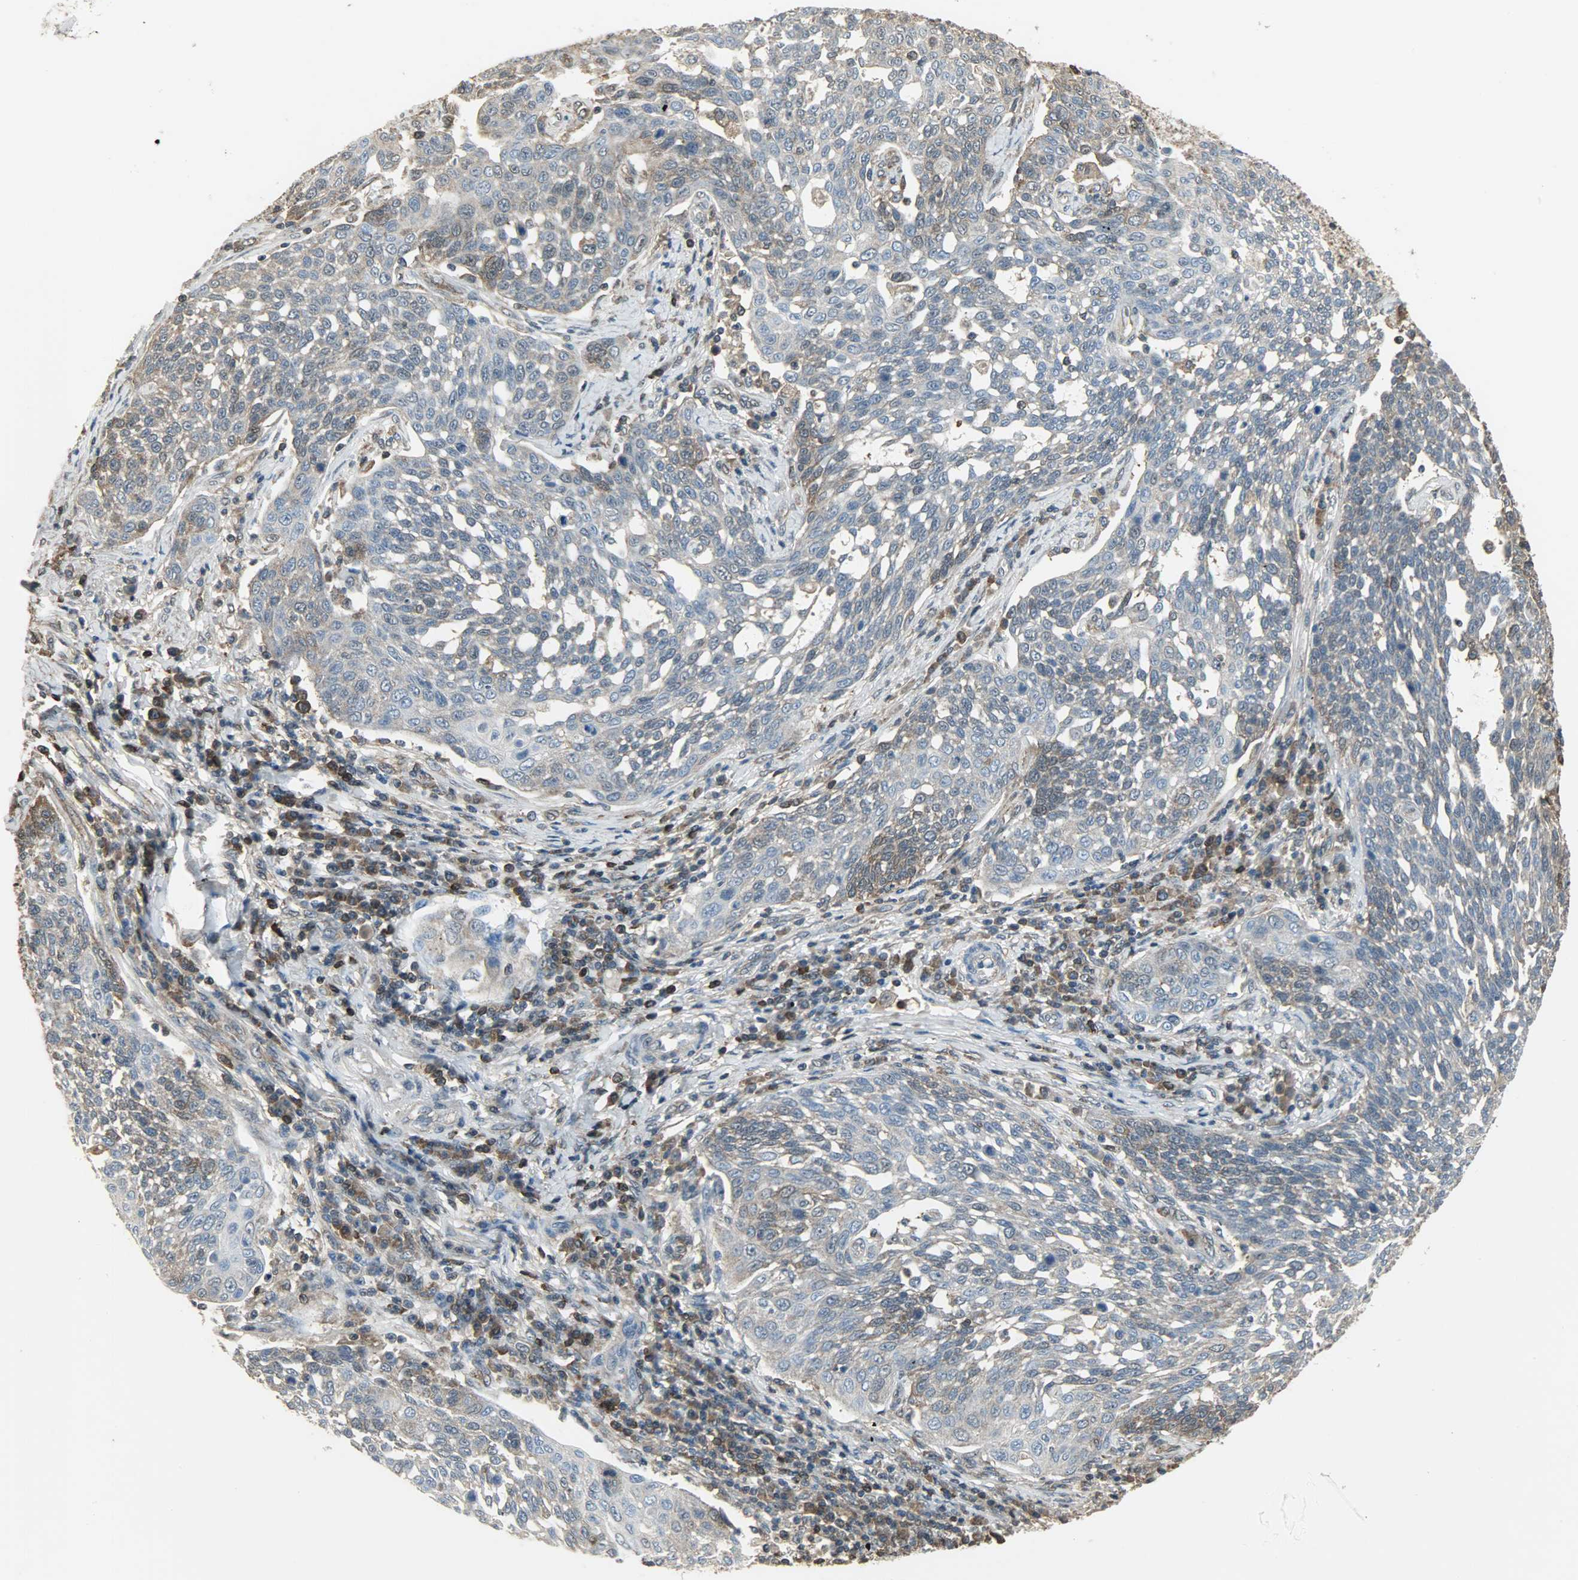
{"staining": {"intensity": "weak", "quantity": "25%-75%", "location": "cytoplasmic/membranous,nuclear"}, "tissue": "cervical cancer", "cell_type": "Tumor cells", "image_type": "cancer", "snomed": [{"axis": "morphology", "description": "Squamous cell carcinoma, NOS"}, {"axis": "topography", "description": "Cervix"}], "caption": "Cervical squamous cell carcinoma stained with a protein marker demonstrates weak staining in tumor cells.", "gene": "LDHB", "patient": {"sex": "female", "age": 34}}